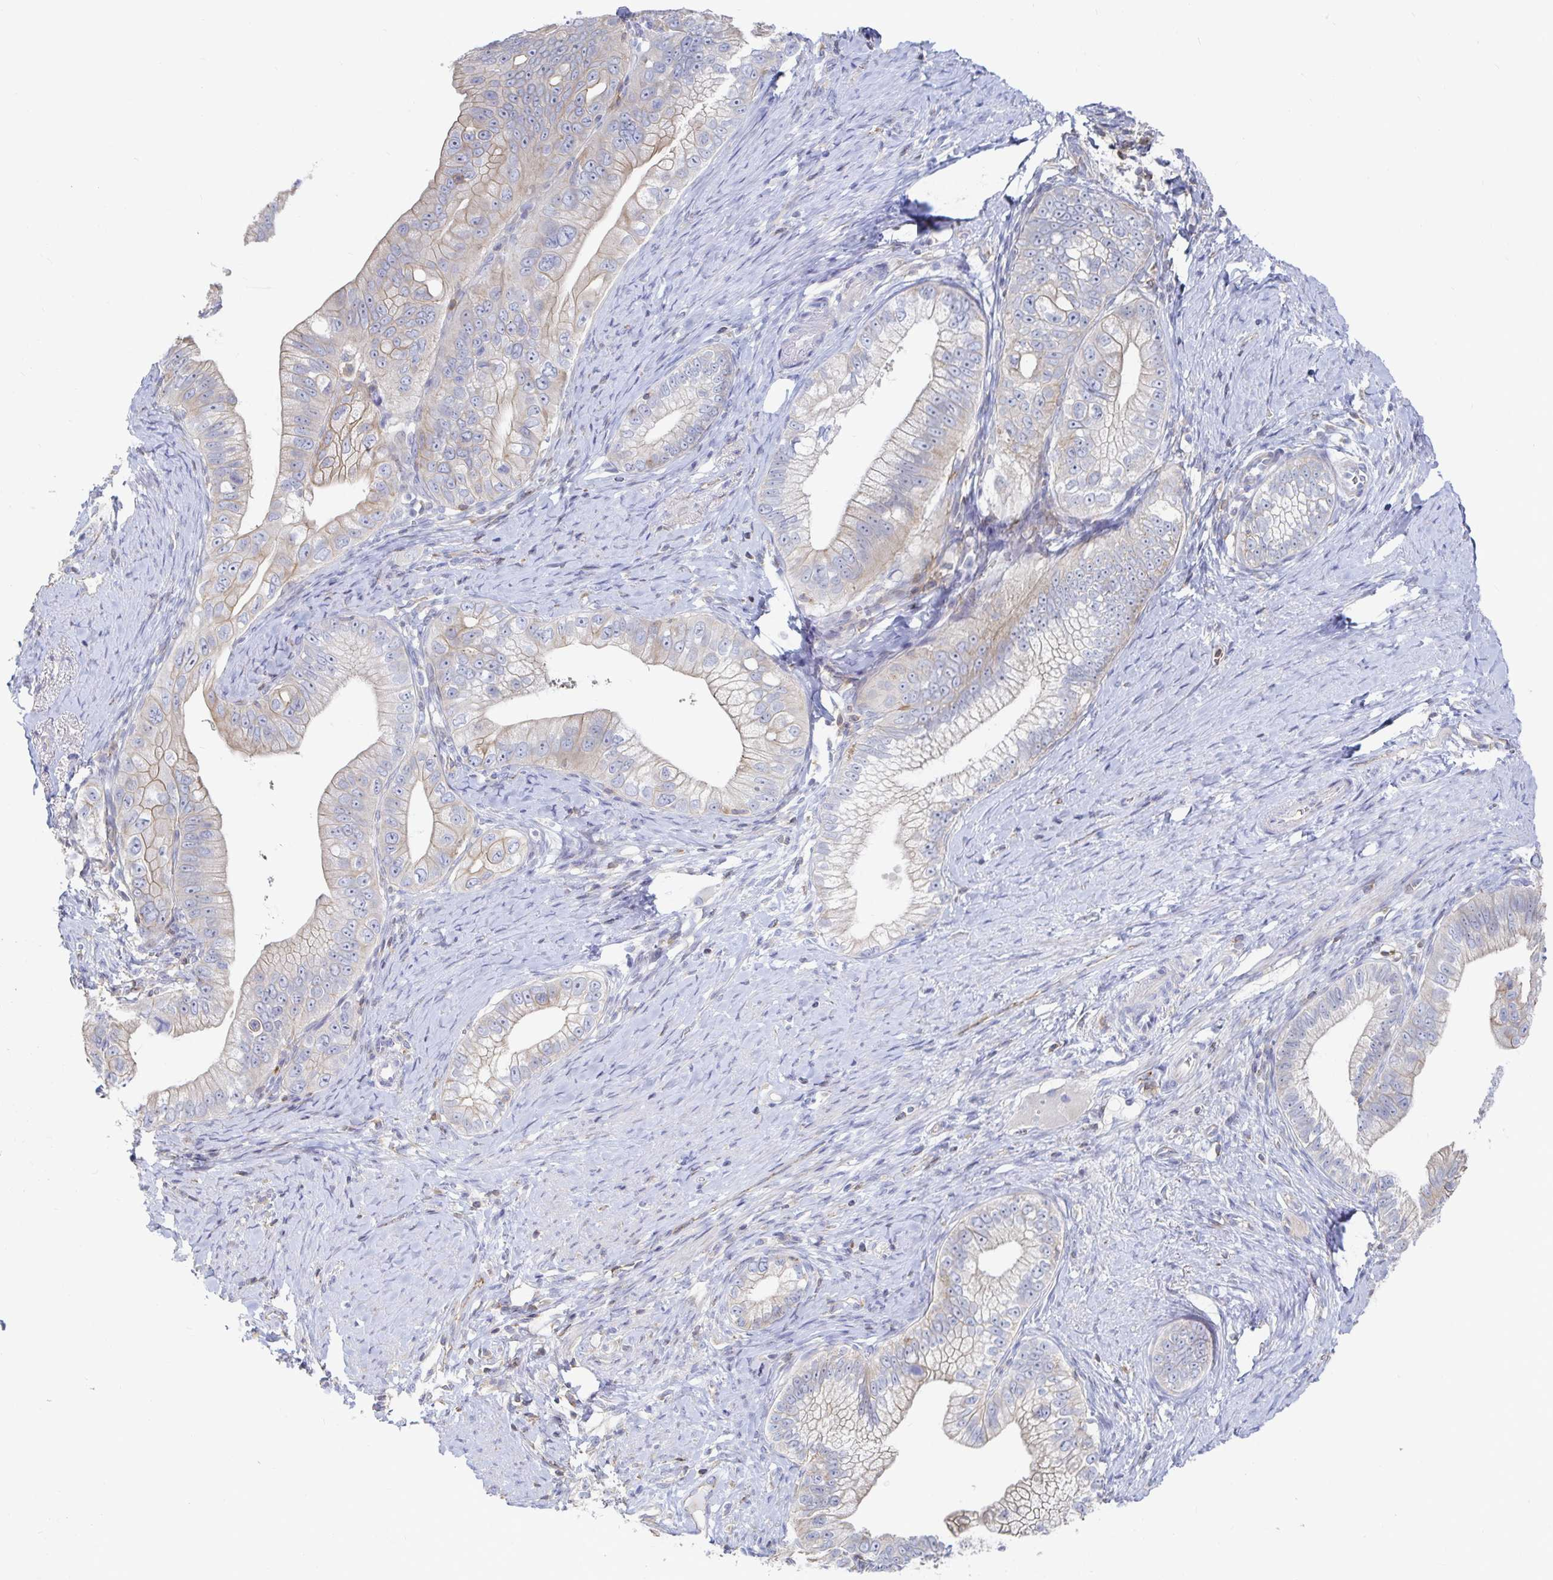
{"staining": {"intensity": "weak", "quantity": "25%-75%", "location": "cytoplasmic/membranous"}, "tissue": "pancreatic cancer", "cell_type": "Tumor cells", "image_type": "cancer", "snomed": [{"axis": "morphology", "description": "Adenocarcinoma, NOS"}, {"axis": "topography", "description": "Pancreas"}], "caption": "IHC (DAB (3,3'-diaminobenzidine)) staining of pancreatic cancer (adenocarcinoma) reveals weak cytoplasmic/membranous protein staining in about 25%-75% of tumor cells. (DAB (3,3'-diaminobenzidine) = brown stain, brightfield microscopy at high magnification).", "gene": "PIK3CD", "patient": {"sex": "male", "age": 70}}